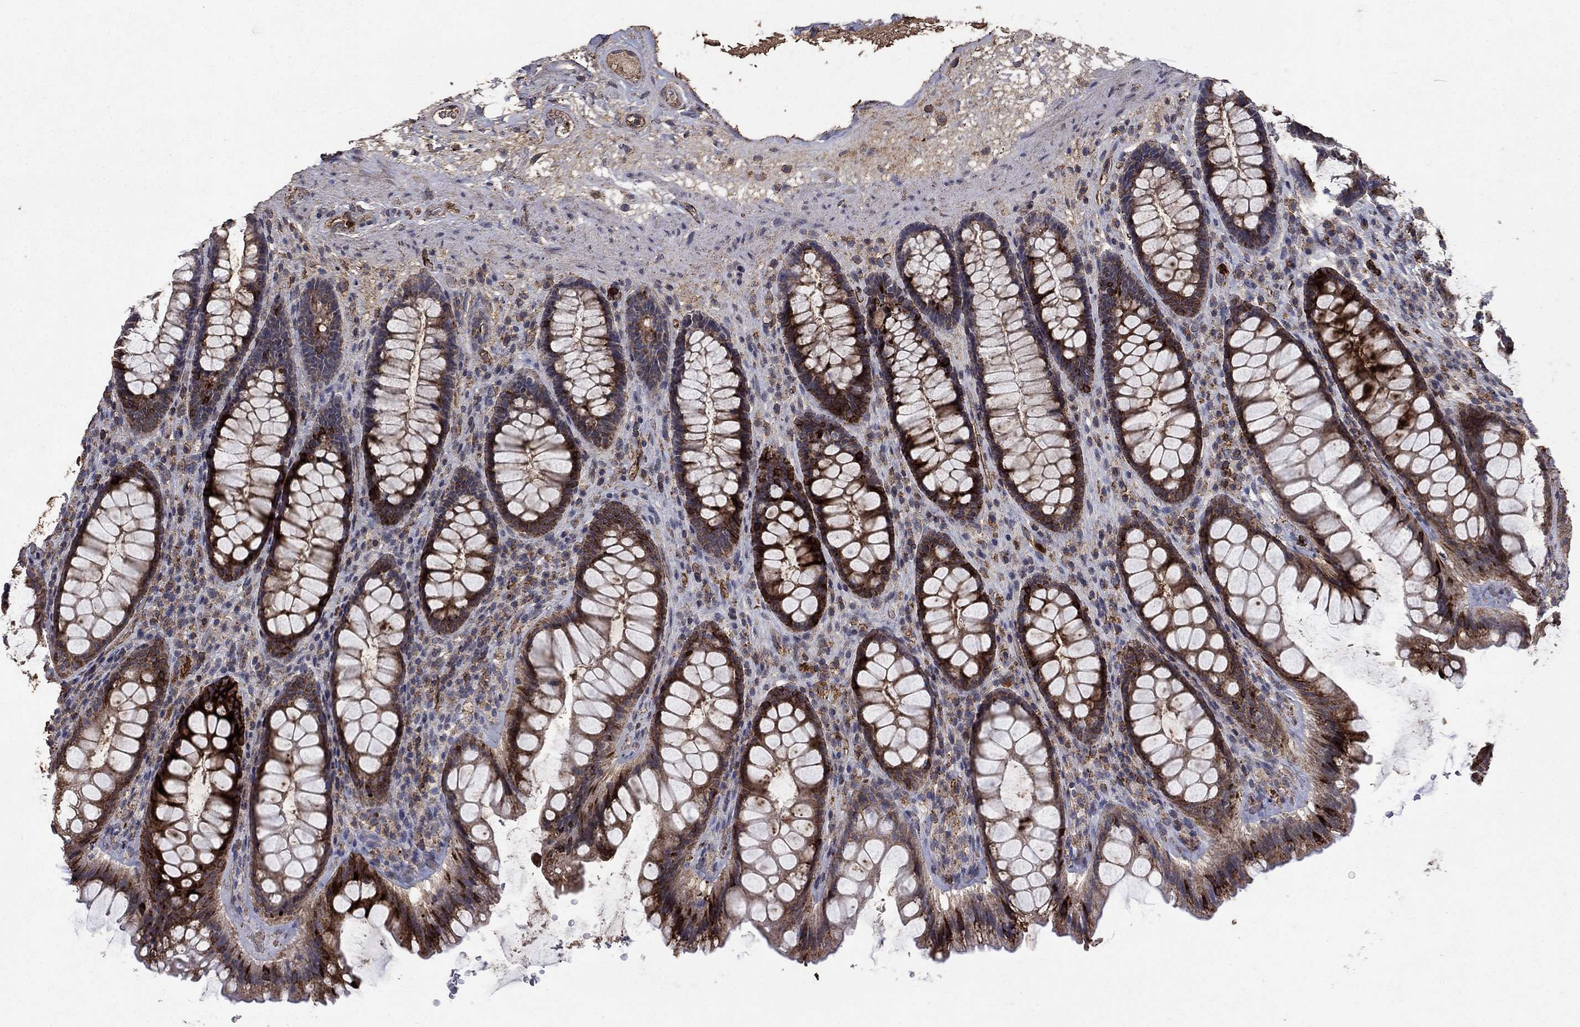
{"staining": {"intensity": "strong", "quantity": "25%-75%", "location": "cytoplasmic/membranous"}, "tissue": "rectum", "cell_type": "Glandular cells", "image_type": "normal", "snomed": [{"axis": "morphology", "description": "Normal tissue, NOS"}, {"axis": "topography", "description": "Rectum"}], "caption": "This micrograph shows unremarkable rectum stained with immunohistochemistry (IHC) to label a protein in brown. The cytoplasmic/membranous of glandular cells show strong positivity for the protein. Nuclei are counter-stained blue.", "gene": "CD24", "patient": {"sex": "male", "age": 72}}